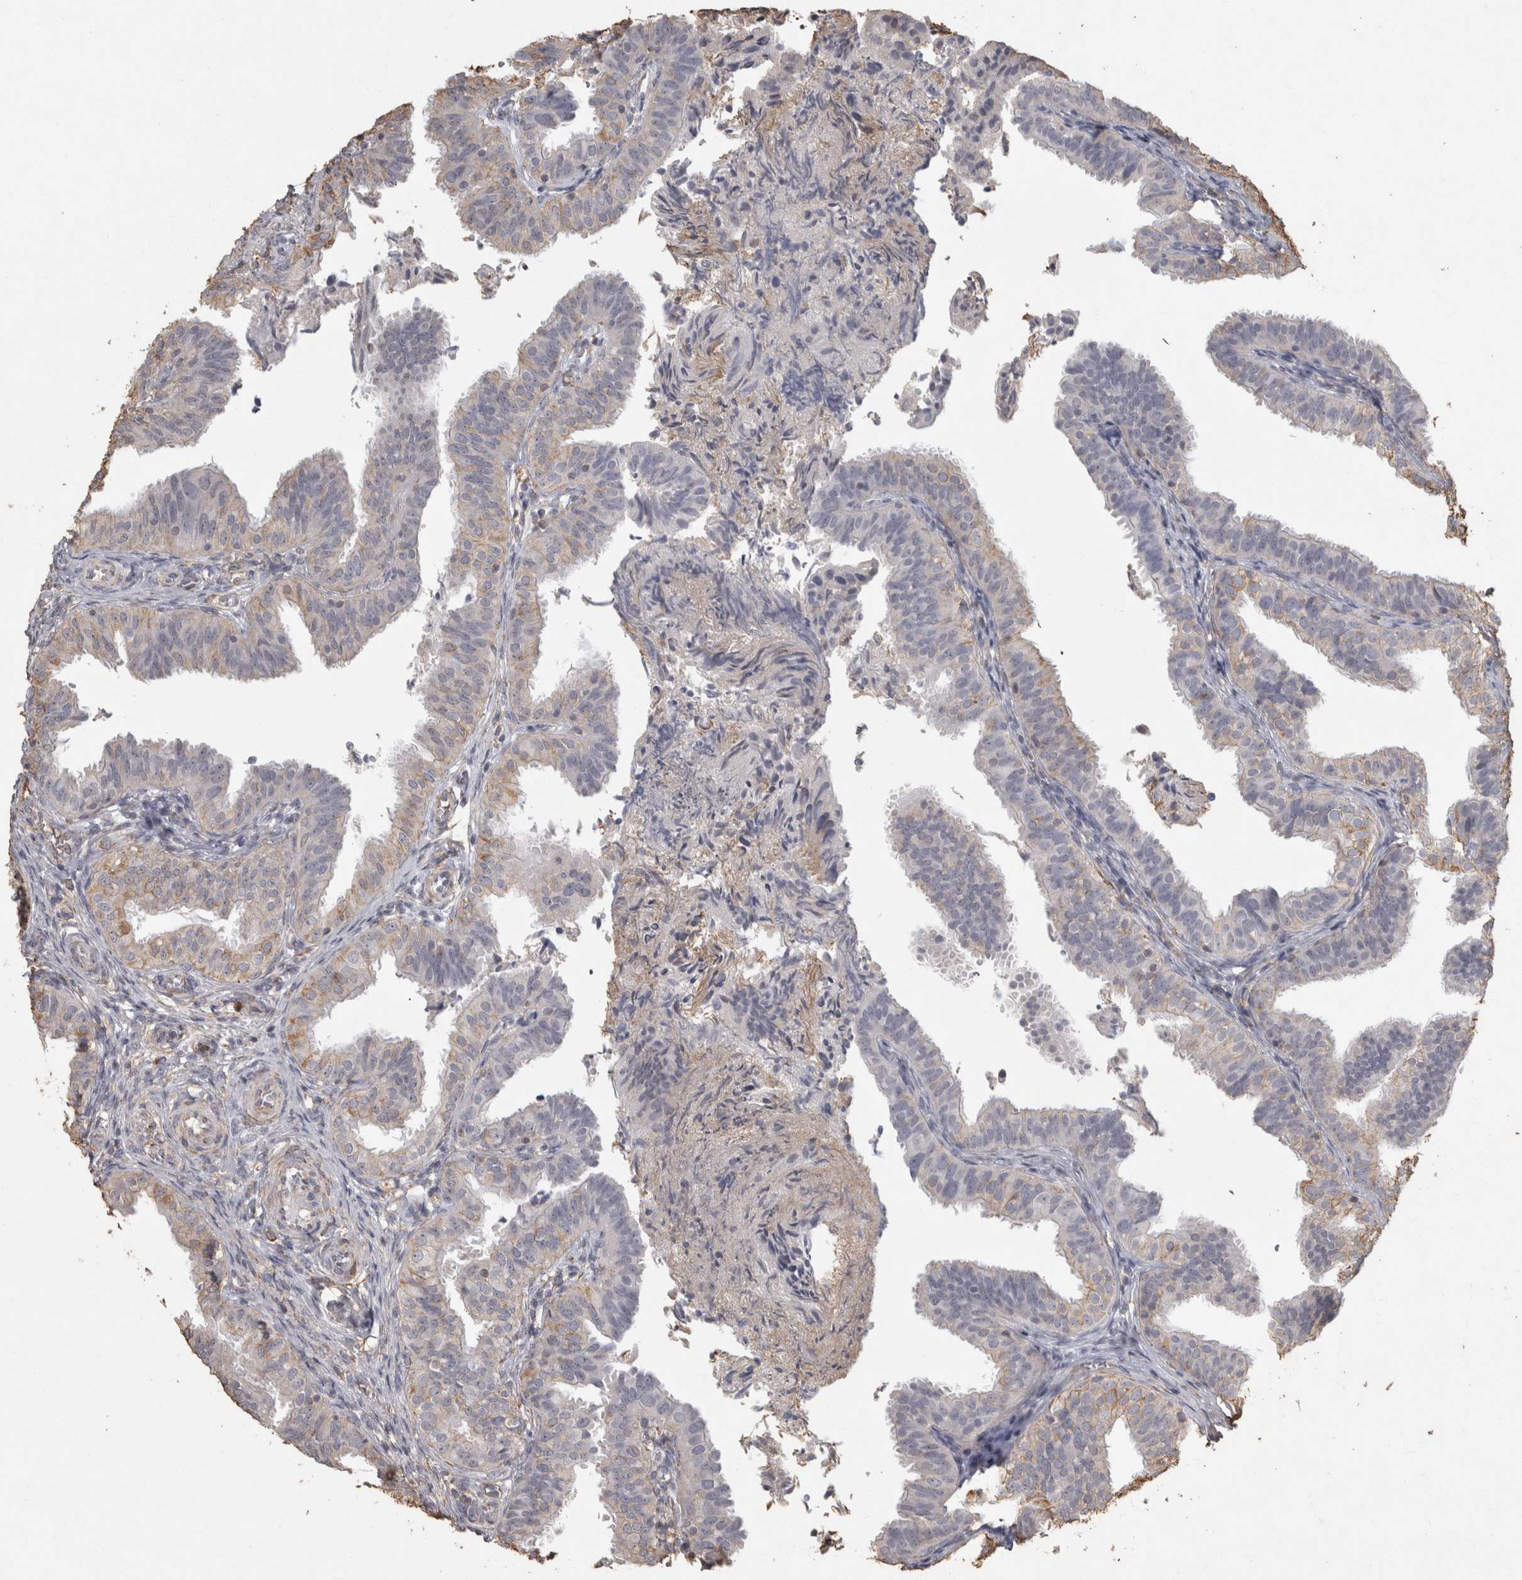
{"staining": {"intensity": "weak", "quantity": "<25%", "location": "cytoplasmic/membranous"}, "tissue": "fallopian tube", "cell_type": "Glandular cells", "image_type": "normal", "snomed": [{"axis": "morphology", "description": "Normal tissue, NOS"}, {"axis": "topography", "description": "Fallopian tube"}], "caption": "The IHC histopathology image has no significant positivity in glandular cells of fallopian tube.", "gene": "REPS2", "patient": {"sex": "female", "age": 35}}